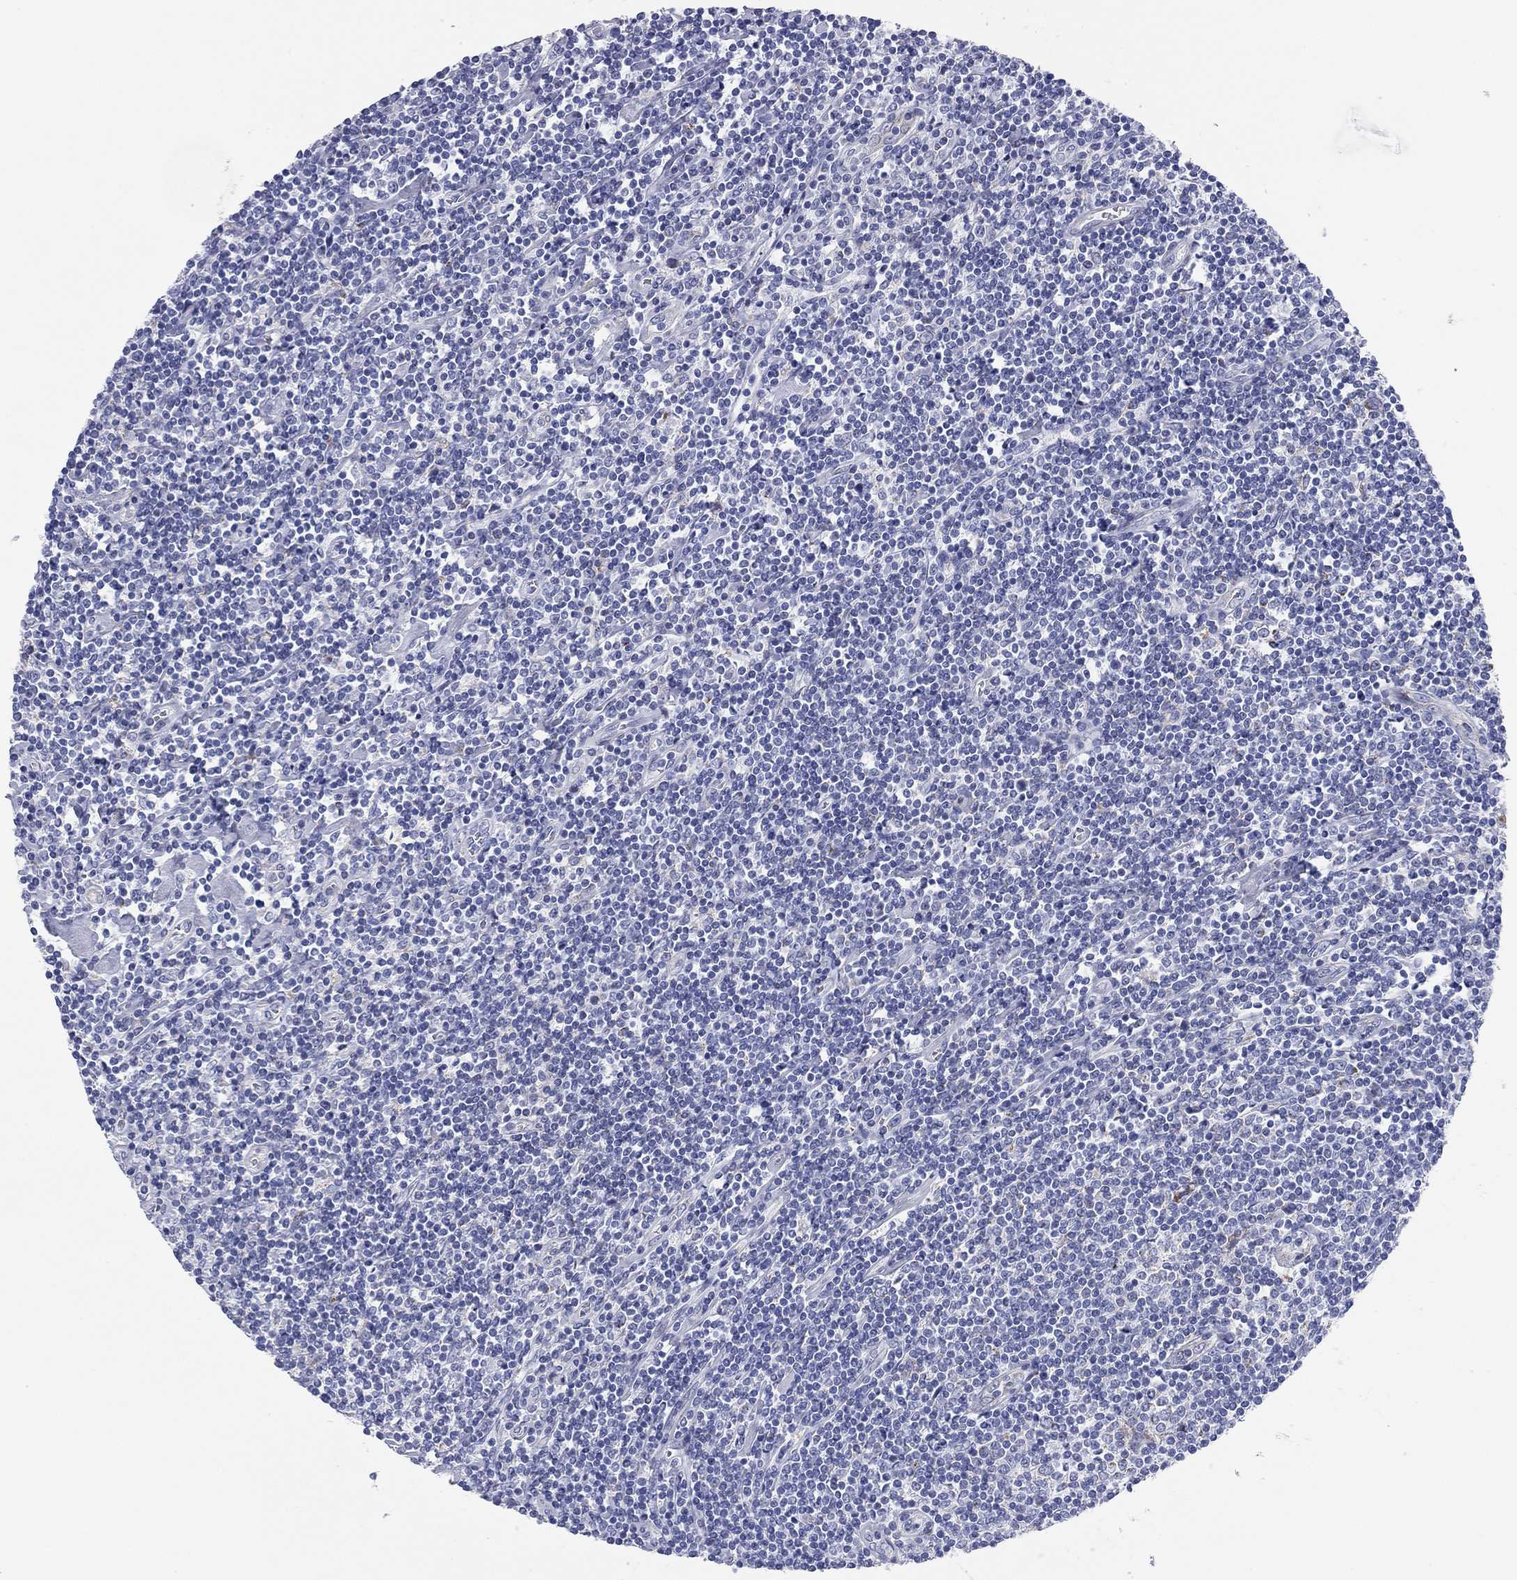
{"staining": {"intensity": "negative", "quantity": "none", "location": "none"}, "tissue": "lymphoma", "cell_type": "Tumor cells", "image_type": "cancer", "snomed": [{"axis": "morphology", "description": "Hodgkin's disease, NOS"}, {"axis": "topography", "description": "Lymph node"}], "caption": "DAB (3,3'-diaminobenzidine) immunohistochemical staining of Hodgkin's disease displays no significant positivity in tumor cells.", "gene": "CHI3L2", "patient": {"sex": "male", "age": 40}}